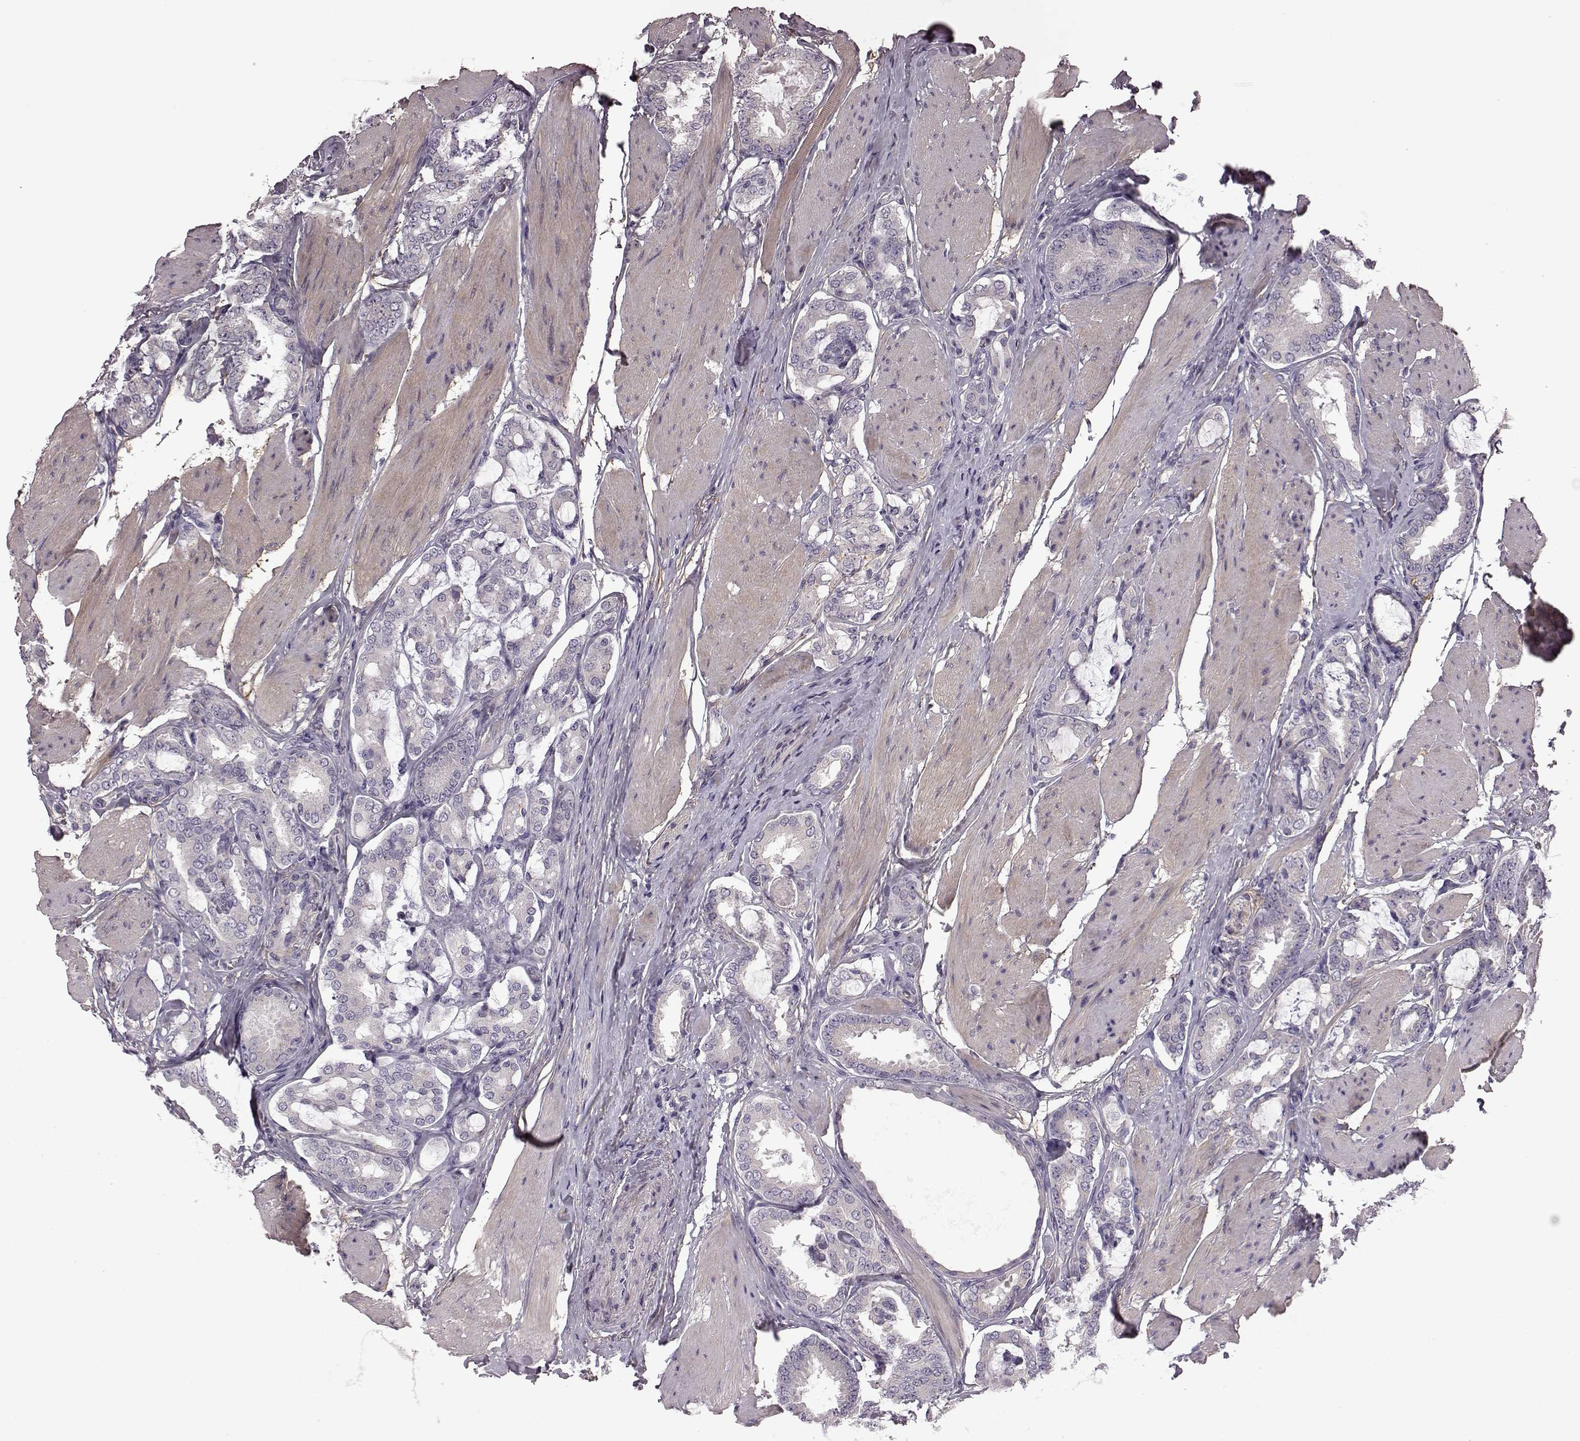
{"staining": {"intensity": "negative", "quantity": "none", "location": "none"}, "tissue": "prostate cancer", "cell_type": "Tumor cells", "image_type": "cancer", "snomed": [{"axis": "morphology", "description": "Adenocarcinoma, High grade"}, {"axis": "topography", "description": "Prostate"}], "caption": "IHC photomicrograph of human prostate adenocarcinoma (high-grade) stained for a protein (brown), which demonstrates no positivity in tumor cells. (DAB (3,3'-diaminobenzidine) immunohistochemistry with hematoxylin counter stain).", "gene": "GRK1", "patient": {"sex": "male", "age": 63}}